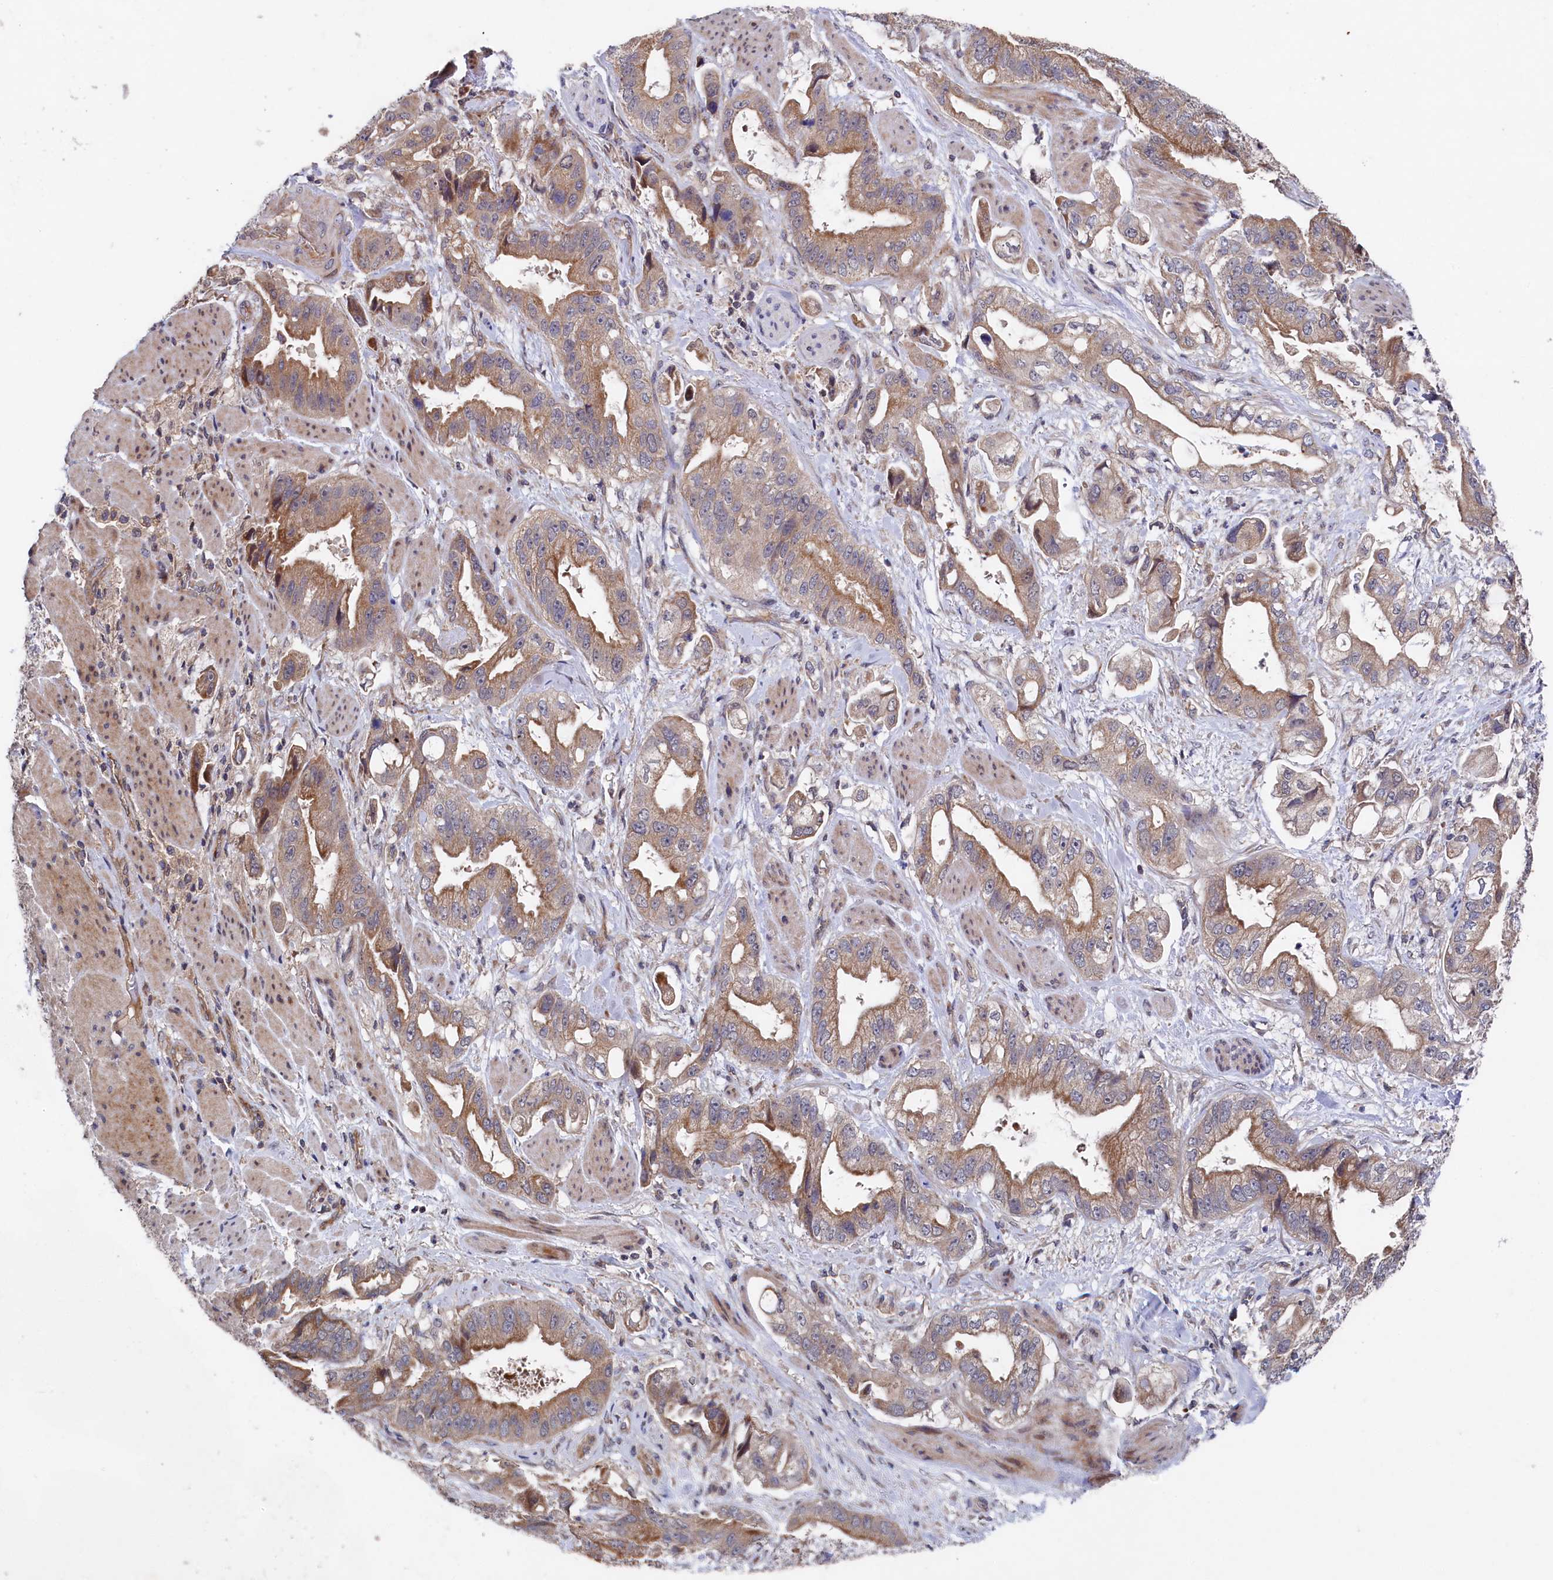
{"staining": {"intensity": "moderate", "quantity": ">75%", "location": "cytoplasmic/membranous"}, "tissue": "stomach cancer", "cell_type": "Tumor cells", "image_type": "cancer", "snomed": [{"axis": "morphology", "description": "Adenocarcinoma, NOS"}, {"axis": "topography", "description": "Stomach"}], "caption": "A high-resolution photomicrograph shows IHC staining of stomach cancer (adenocarcinoma), which demonstrates moderate cytoplasmic/membranous staining in about >75% of tumor cells. (DAB (3,3'-diaminobenzidine) IHC with brightfield microscopy, high magnification).", "gene": "SUPV3L1", "patient": {"sex": "male", "age": 62}}